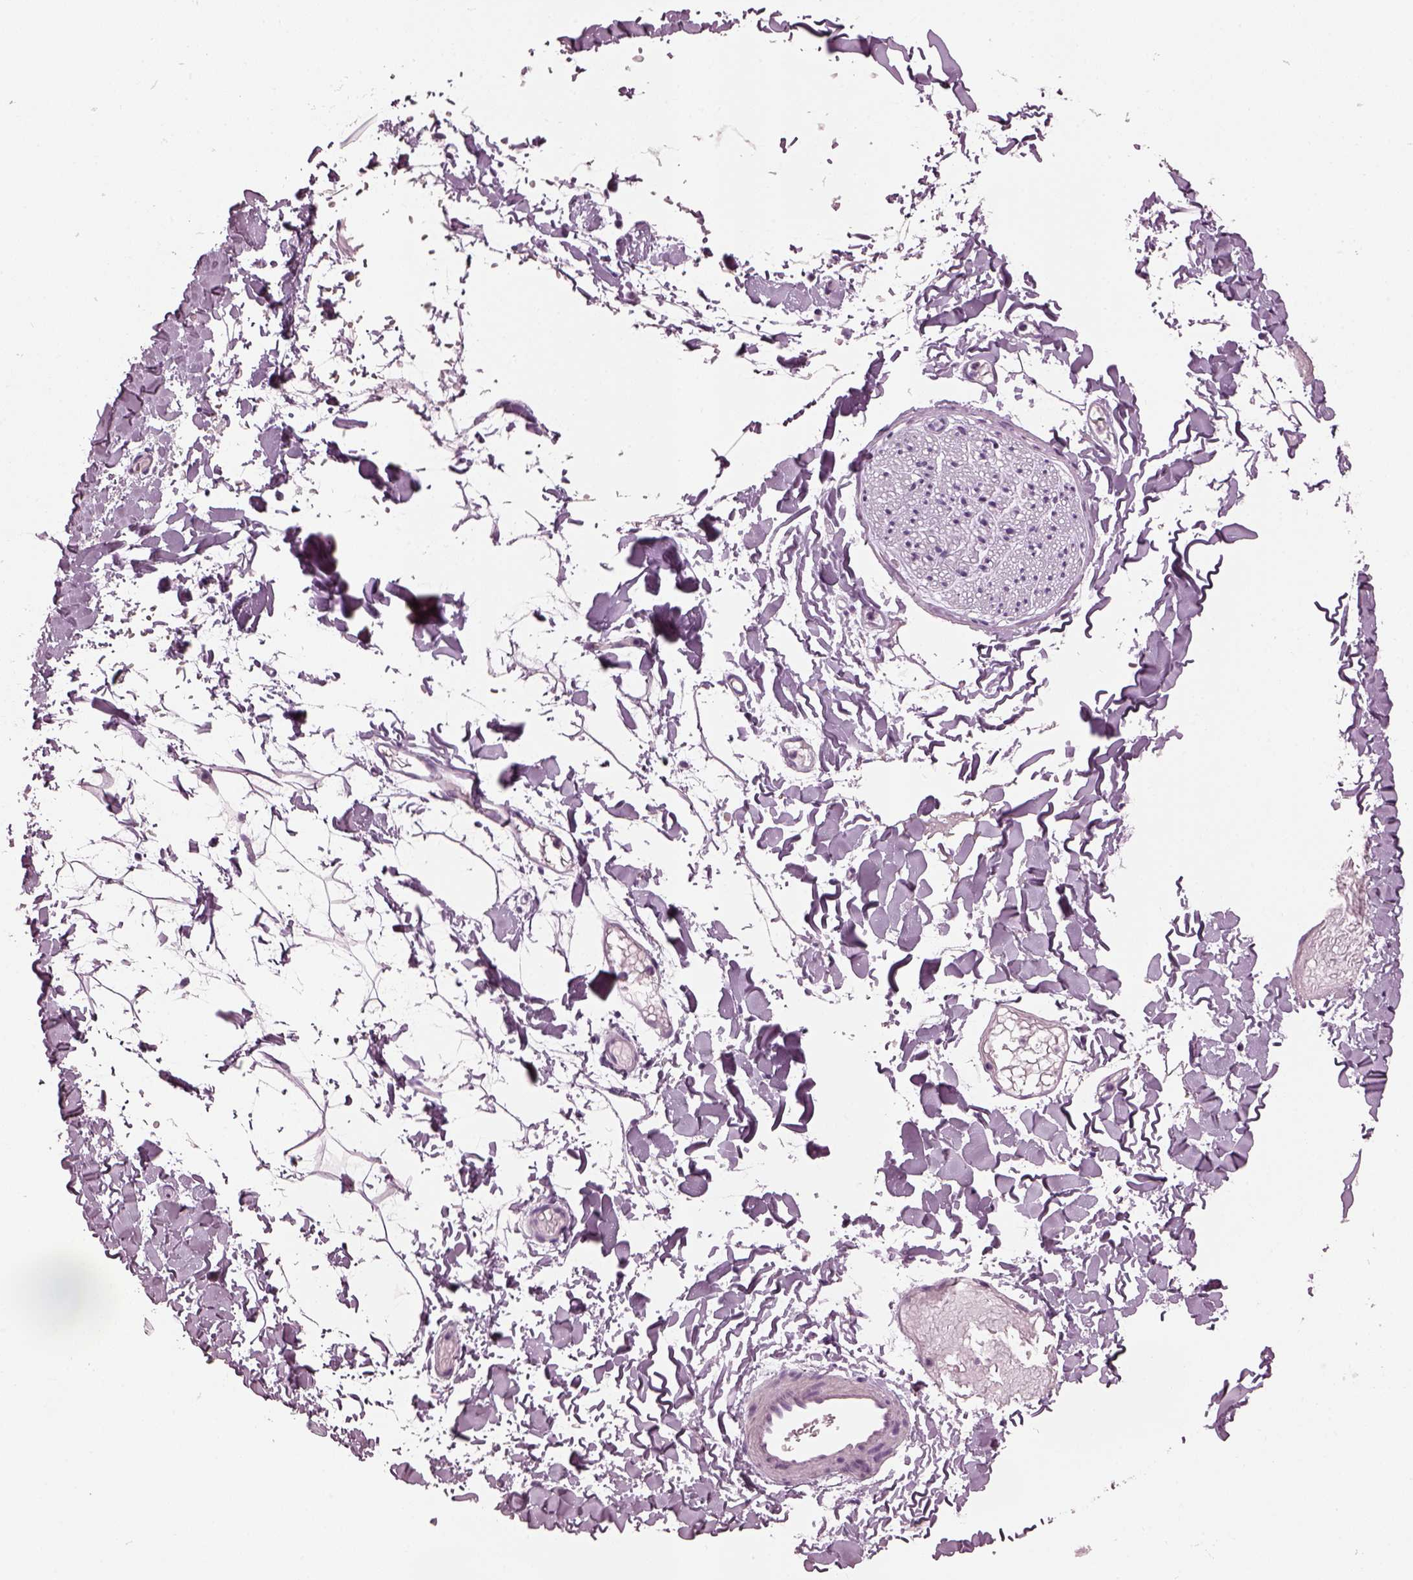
{"staining": {"intensity": "negative", "quantity": "none", "location": "none"}, "tissue": "adipose tissue", "cell_type": "Adipocytes", "image_type": "normal", "snomed": [{"axis": "morphology", "description": "Normal tissue, NOS"}, {"axis": "topography", "description": "Gallbladder"}, {"axis": "topography", "description": "Peripheral nerve tissue"}], "caption": "Protein analysis of benign adipose tissue displays no significant expression in adipocytes. Brightfield microscopy of IHC stained with DAB (3,3'-diaminobenzidine) (brown) and hematoxylin (blue), captured at high magnification.", "gene": "SLC6A17", "patient": {"sex": "female", "age": 45}}